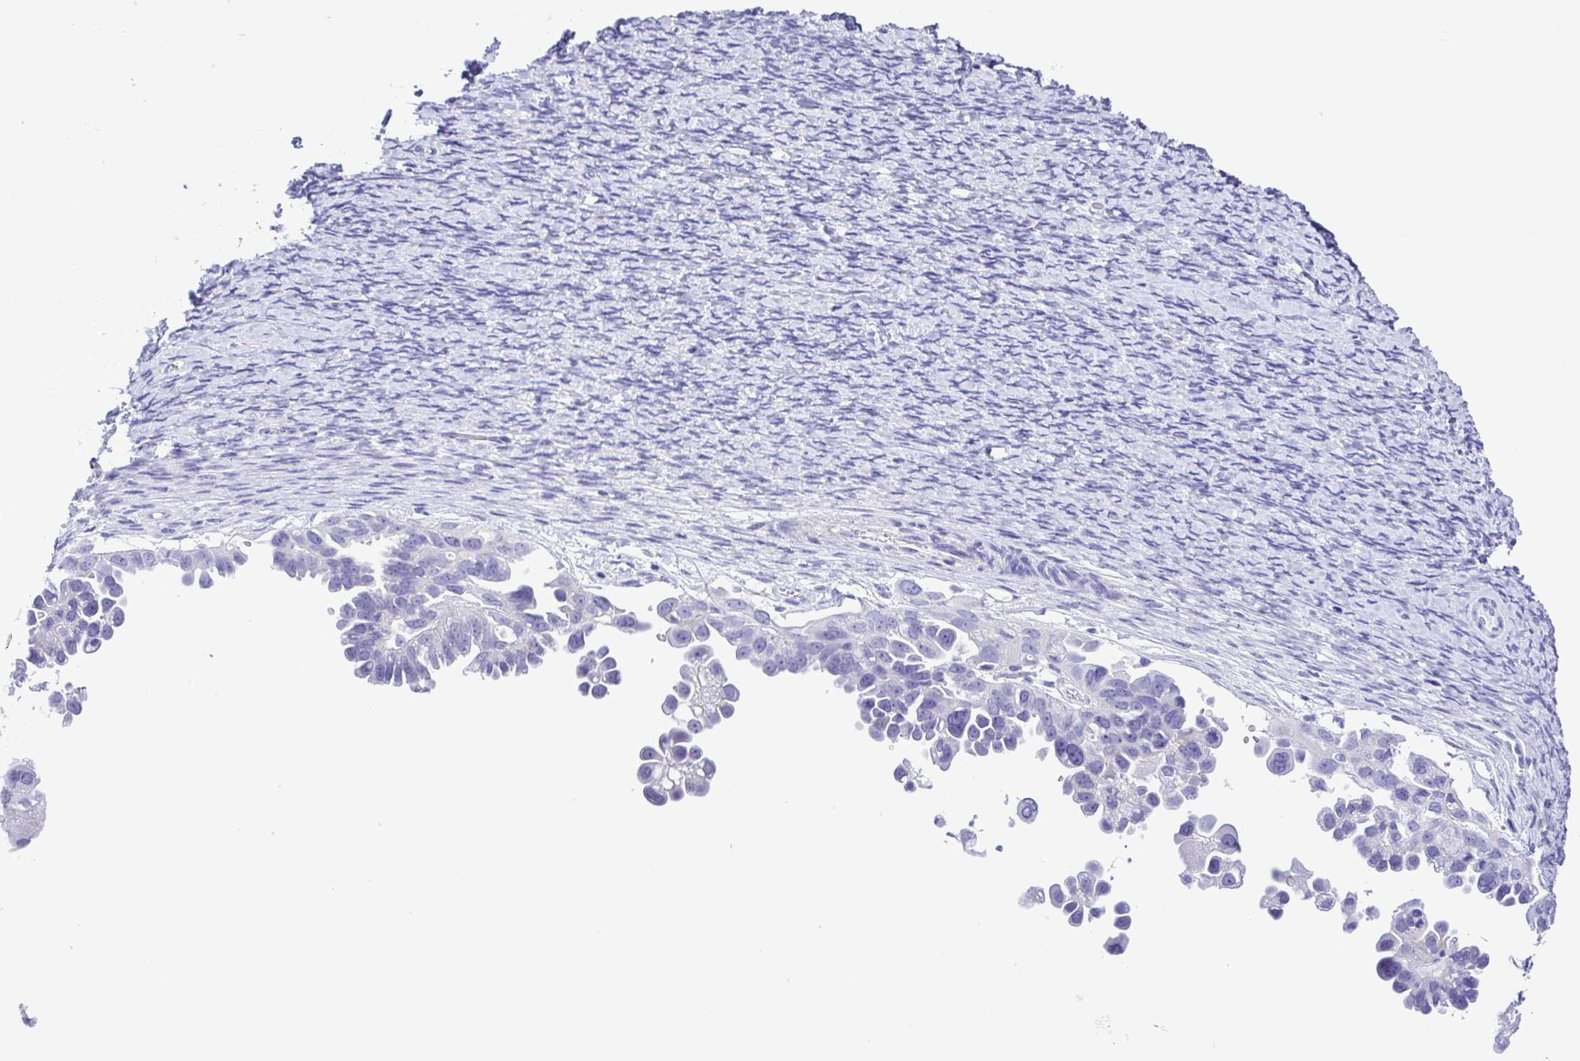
{"staining": {"intensity": "negative", "quantity": "none", "location": "none"}, "tissue": "ovarian cancer", "cell_type": "Tumor cells", "image_type": "cancer", "snomed": [{"axis": "morphology", "description": "Cystadenocarcinoma, serous, NOS"}, {"axis": "topography", "description": "Ovary"}], "caption": "Tumor cells show no significant protein expression in ovarian cancer. (IHC, brightfield microscopy, high magnification).", "gene": "SYT1", "patient": {"sex": "female", "age": 53}}